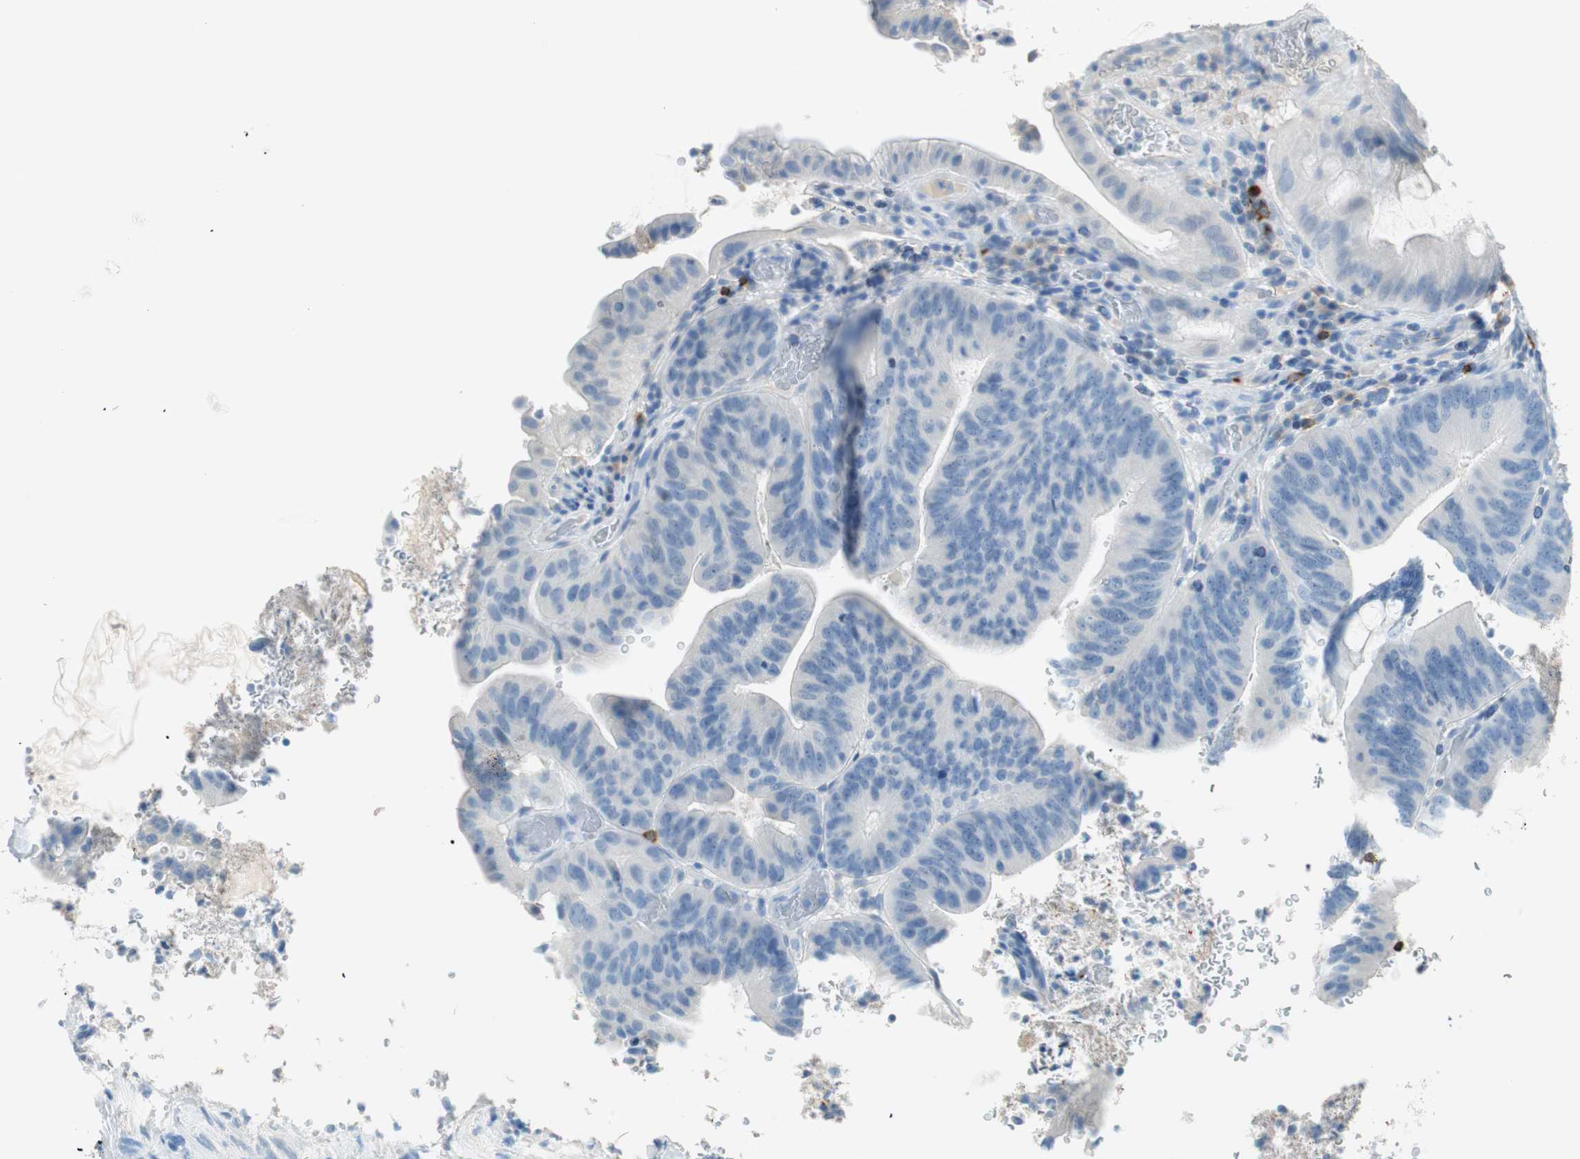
{"staining": {"intensity": "negative", "quantity": "none", "location": "none"}, "tissue": "colorectal cancer", "cell_type": "Tumor cells", "image_type": "cancer", "snomed": [{"axis": "morphology", "description": "Normal tissue, NOS"}, {"axis": "morphology", "description": "Adenocarcinoma, NOS"}, {"axis": "topography", "description": "Colon"}], "caption": "Immunohistochemistry photomicrograph of neoplastic tissue: adenocarcinoma (colorectal) stained with DAB (3,3'-diaminobenzidine) shows no significant protein positivity in tumor cells.", "gene": "TNFRSF13C", "patient": {"sex": "male", "age": 82}}